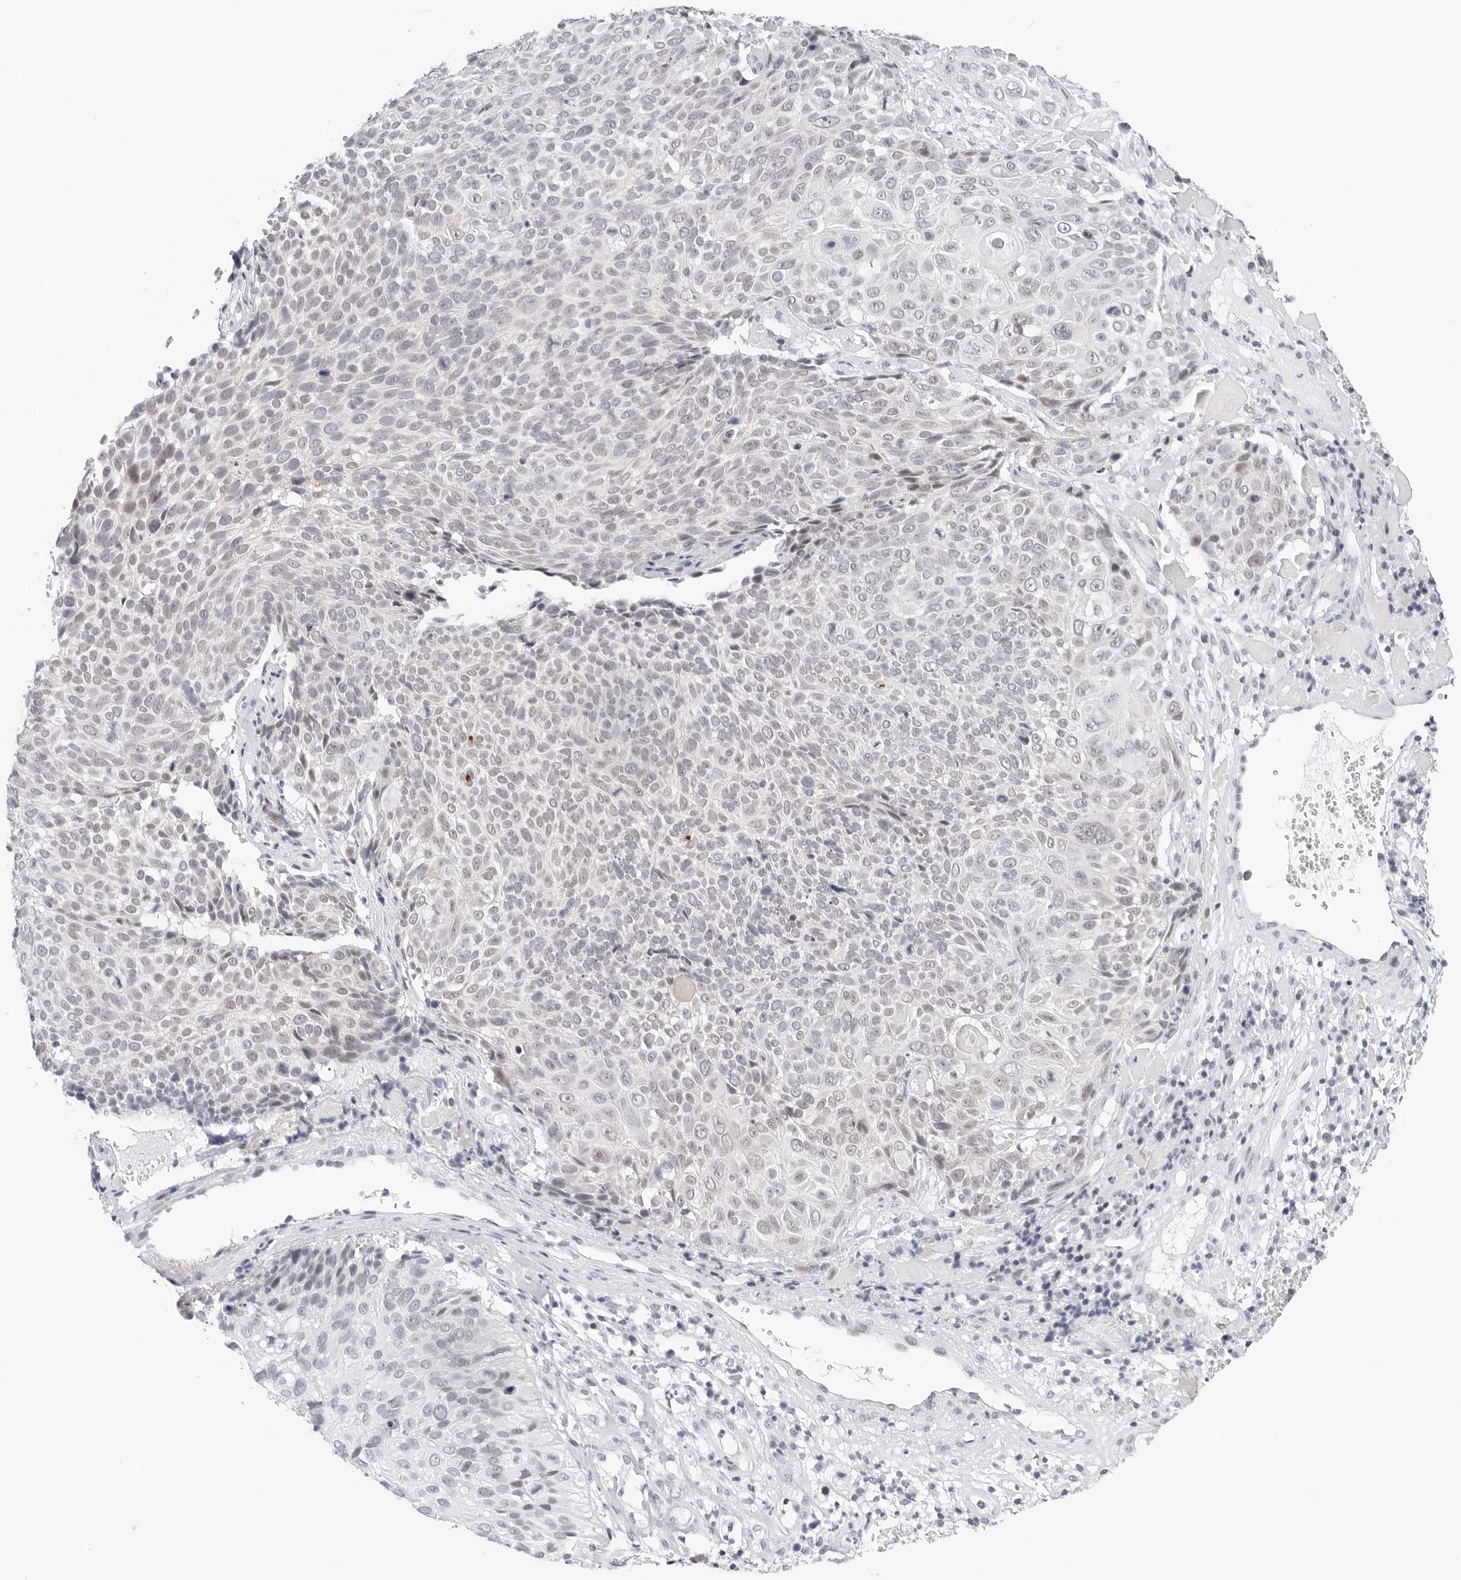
{"staining": {"intensity": "negative", "quantity": "none", "location": "none"}, "tissue": "cervical cancer", "cell_type": "Tumor cells", "image_type": "cancer", "snomed": [{"axis": "morphology", "description": "Squamous cell carcinoma, NOS"}, {"axis": "topography", "description": "Cervix"}], "caption": "Photomicrograph shows no protein expression in tumor cells of squamous cell carcinoma (cervical) tissue.", "gene": "TSEN2", "patient": {"sex": "female", "age": 74}}